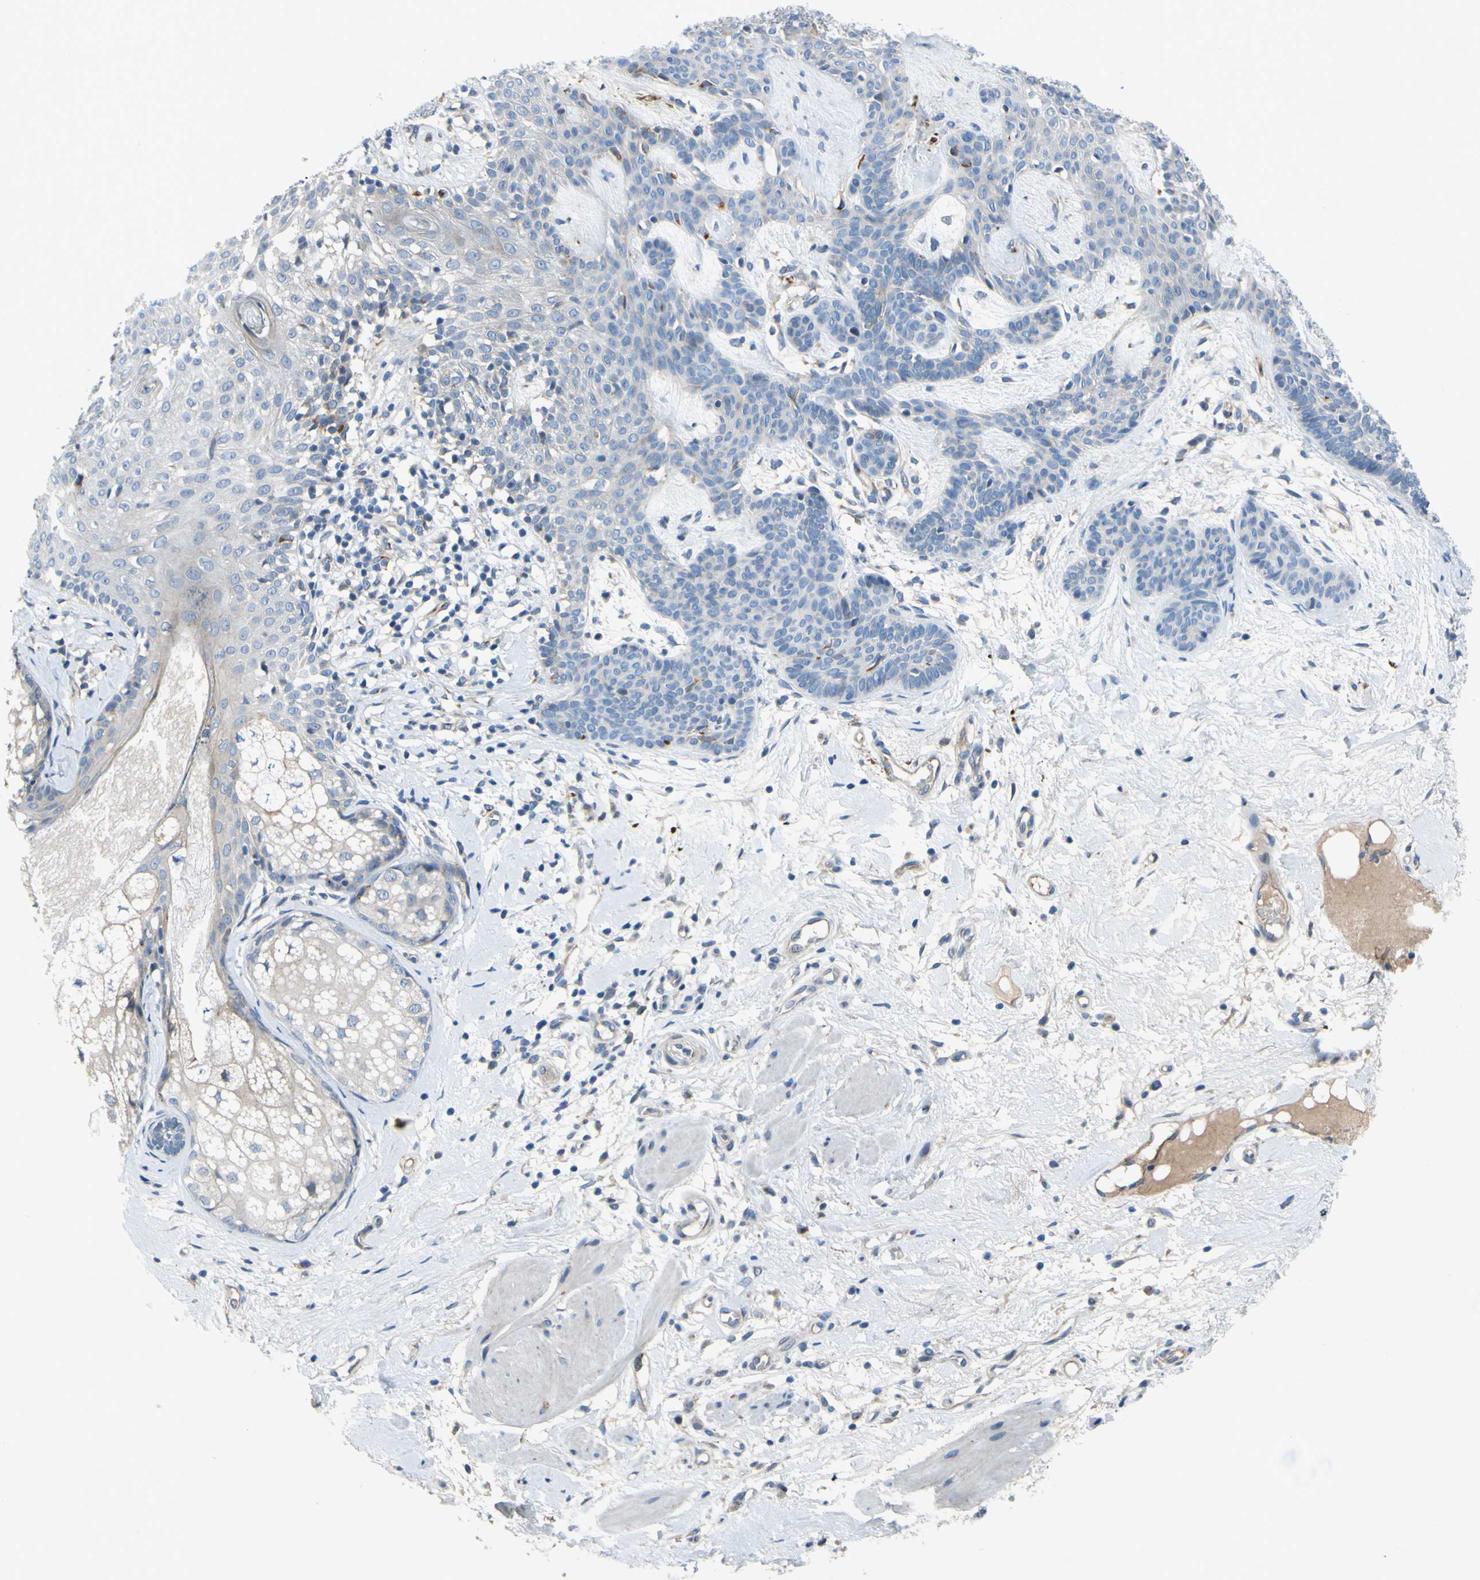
{"staining": {"intensity": "negative", "quantity": "none", "location": "none"}, "tissue": "skin cancer", "cell_type": "Tumor cells", "image_type": "cancer", "snomed": [{"axis": "morphology", "description": "Developmental malformation"}, {"axis": "morphology", "description": "Basal cell carcinoma"}, {"axis": "topography", "description": "Skin"}], "caption": "Skin basal cell carcinoma was stained to show a protein in brown. There is no significant expression in tumor cells.", "gene": "ARHGAP1", "patient": {"sex": "female", "age": 62}}